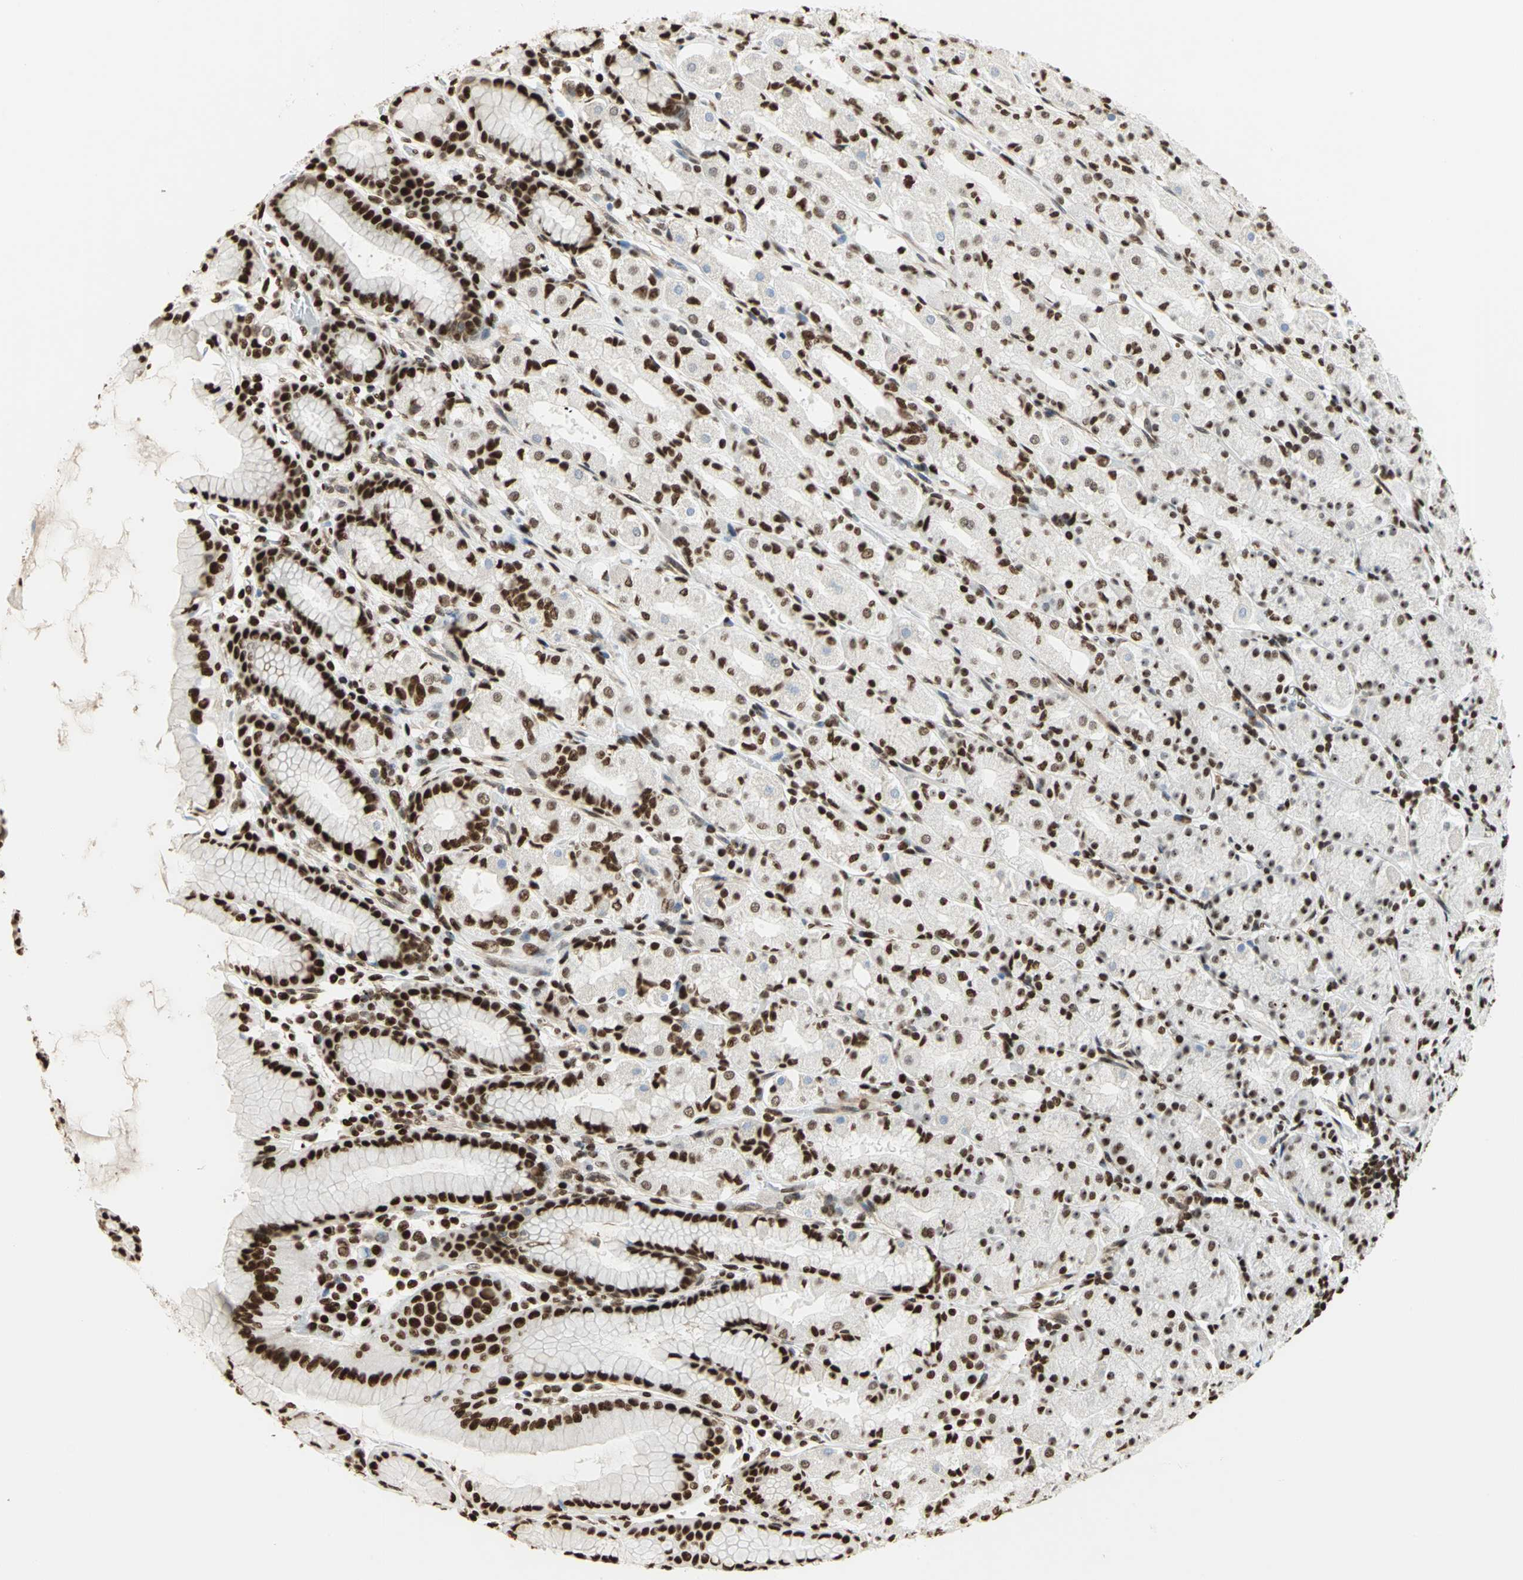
{"staining": {"intensity": "strong", "quantity": ">75%", "location": "cytoplasmic/membranous"}, "tissue": "stomach", "cell_type": "Glandular cells", "image_type": "normal", "snomed": [{"axis": "morphology", "description": "Normal tissue, NOS"}, {"axis": "topography", "description": "Stomach, upper"}], "caption": "Immunohistochemistry (IHC) micrograph of normal stomach stained for a protein (brown), which shows high levels of strong cytoplasmic/membranous expression in about >75% of glandular cells.", "gene": "HMGB1", "patient": {"sex": "male", "age": 68}}